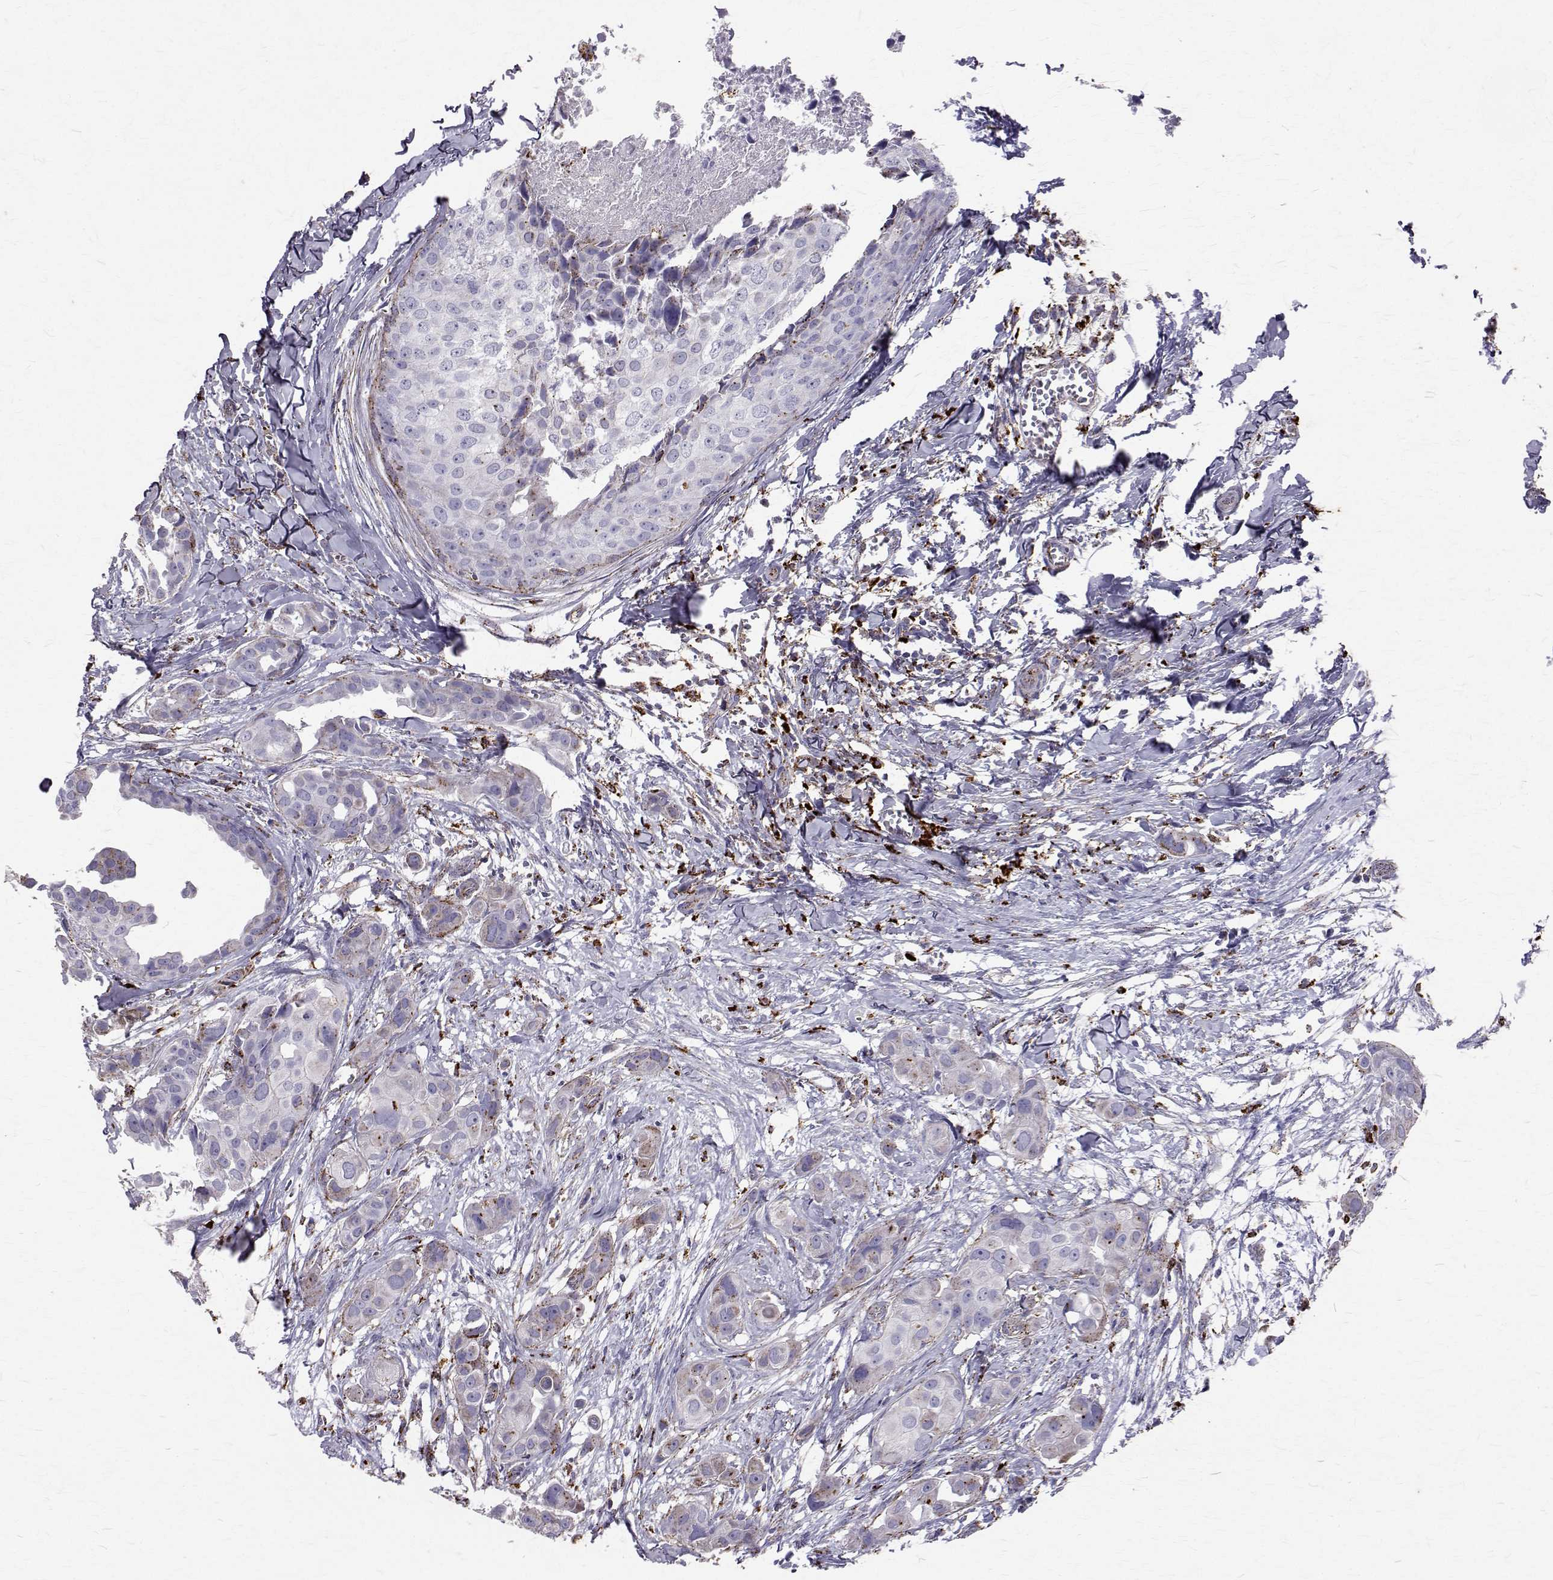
{"staining": {"intensity": "negative", "quantity": "none", "location": "none"}, "tissue": "breast cancer", "cell_type": "Tumor cells", "image_type": "cancer", "snomed": [{"axis": "morphology", "description": "Duct carcinoma"}, {"axis": "topography", "description": "Breast"}], "caption": "Human invasive ductal carcinoma (breast) stained for a protein using IHC displays no positivity in tumor cells.", "gene": "TPP1", "patient": {"sex": "female", "age": 38}}